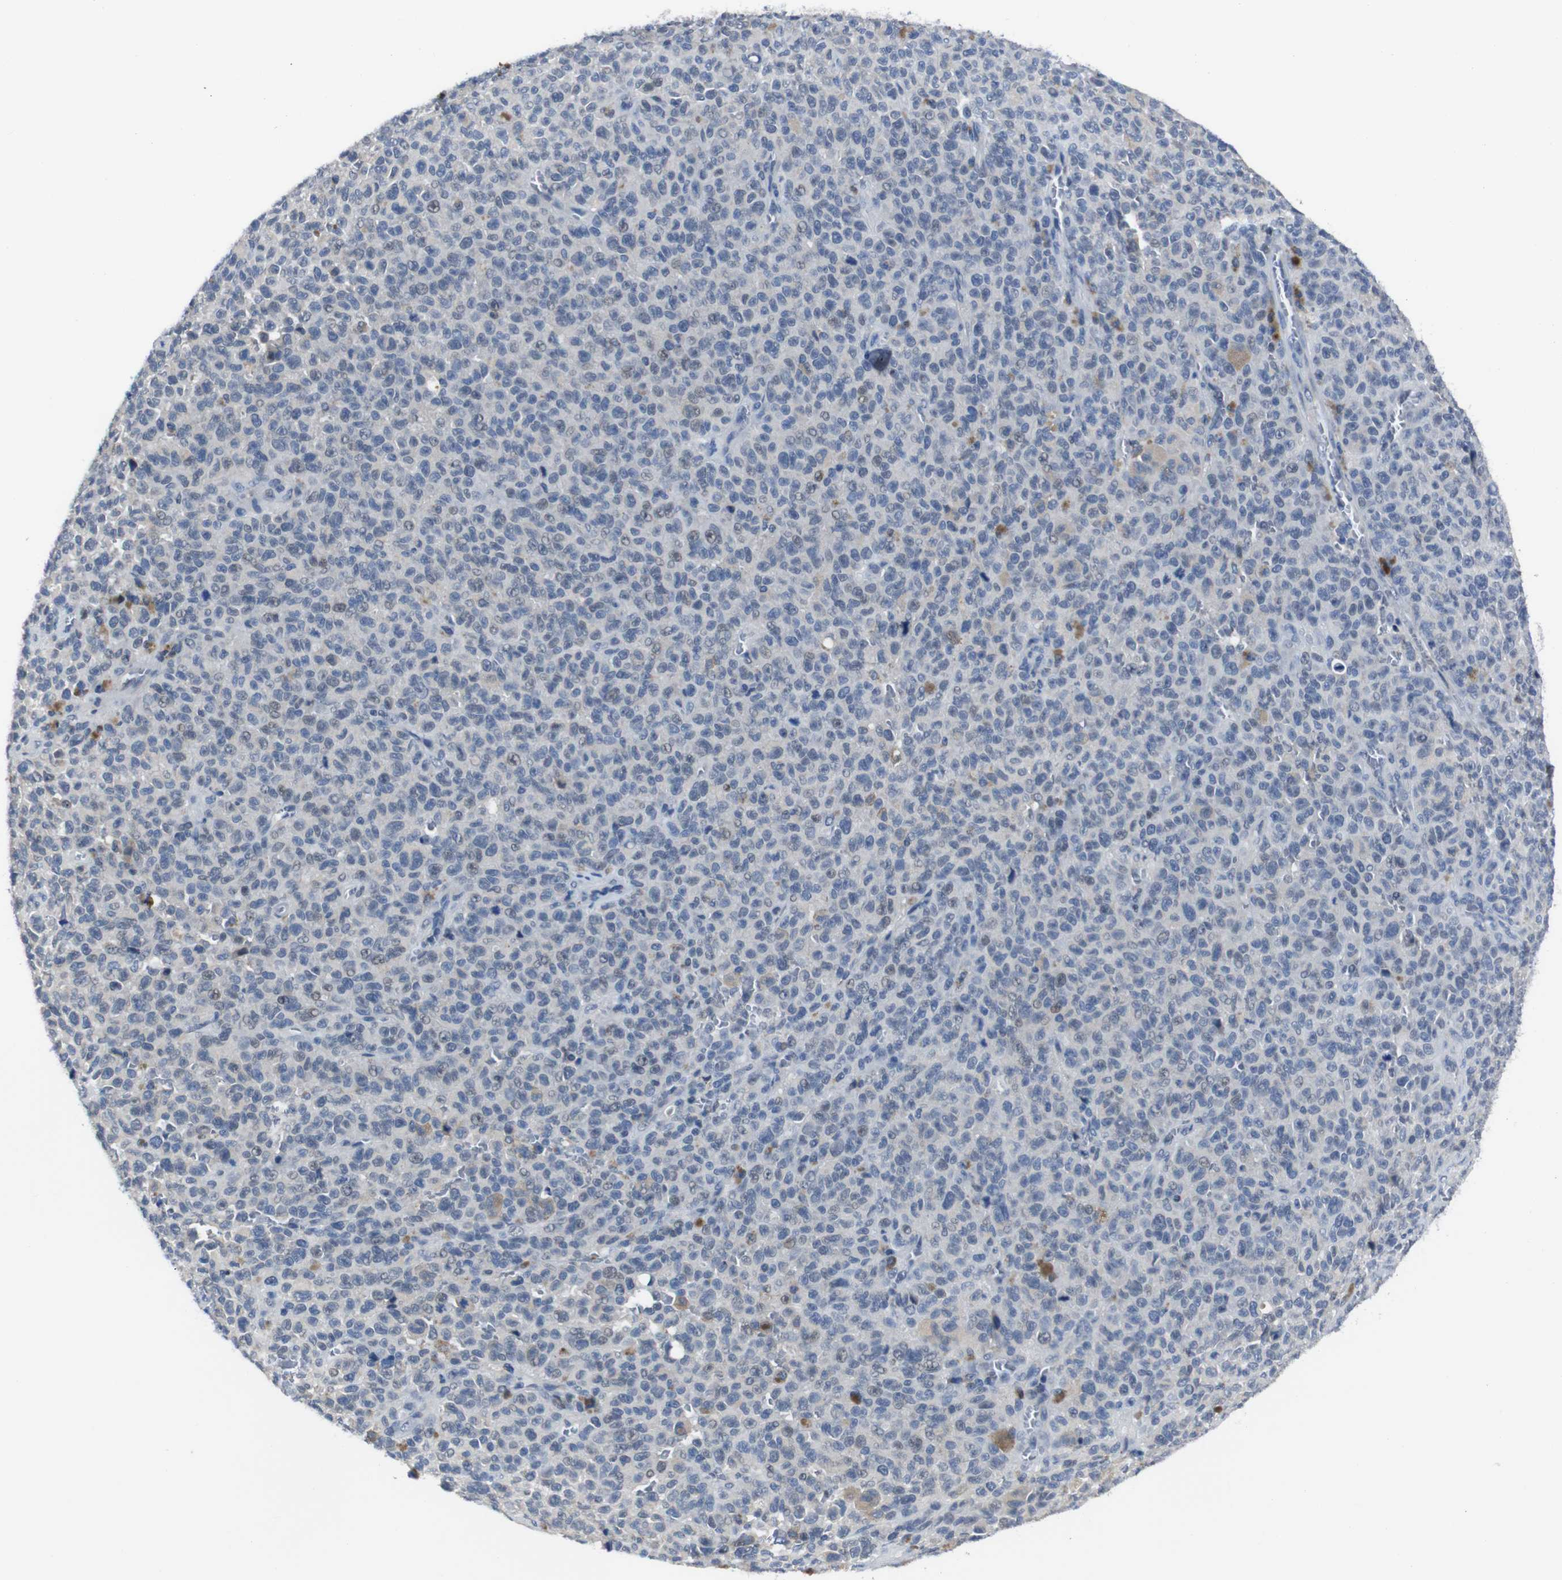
{"staining": {"intensity": "negative", "quantity": "none", "location": "none"}, "tissue": "melanoma", "cell_type": "Tumor cells", "image_type": "cancer", "snomed": [{"axis": "morphology", "description": "Malignant melanoma, NOS"}, {"axis": "topography", "description": "Skin"}], "caption": "Immunohistochemical staining of human malignant melanoma demonstrates no significant staining in tumor cells. (DAB immunohistochemistry (IHC), high magnification).", "gene": "SEMA4B", "patient": {"sex": "female", "age": 82}}